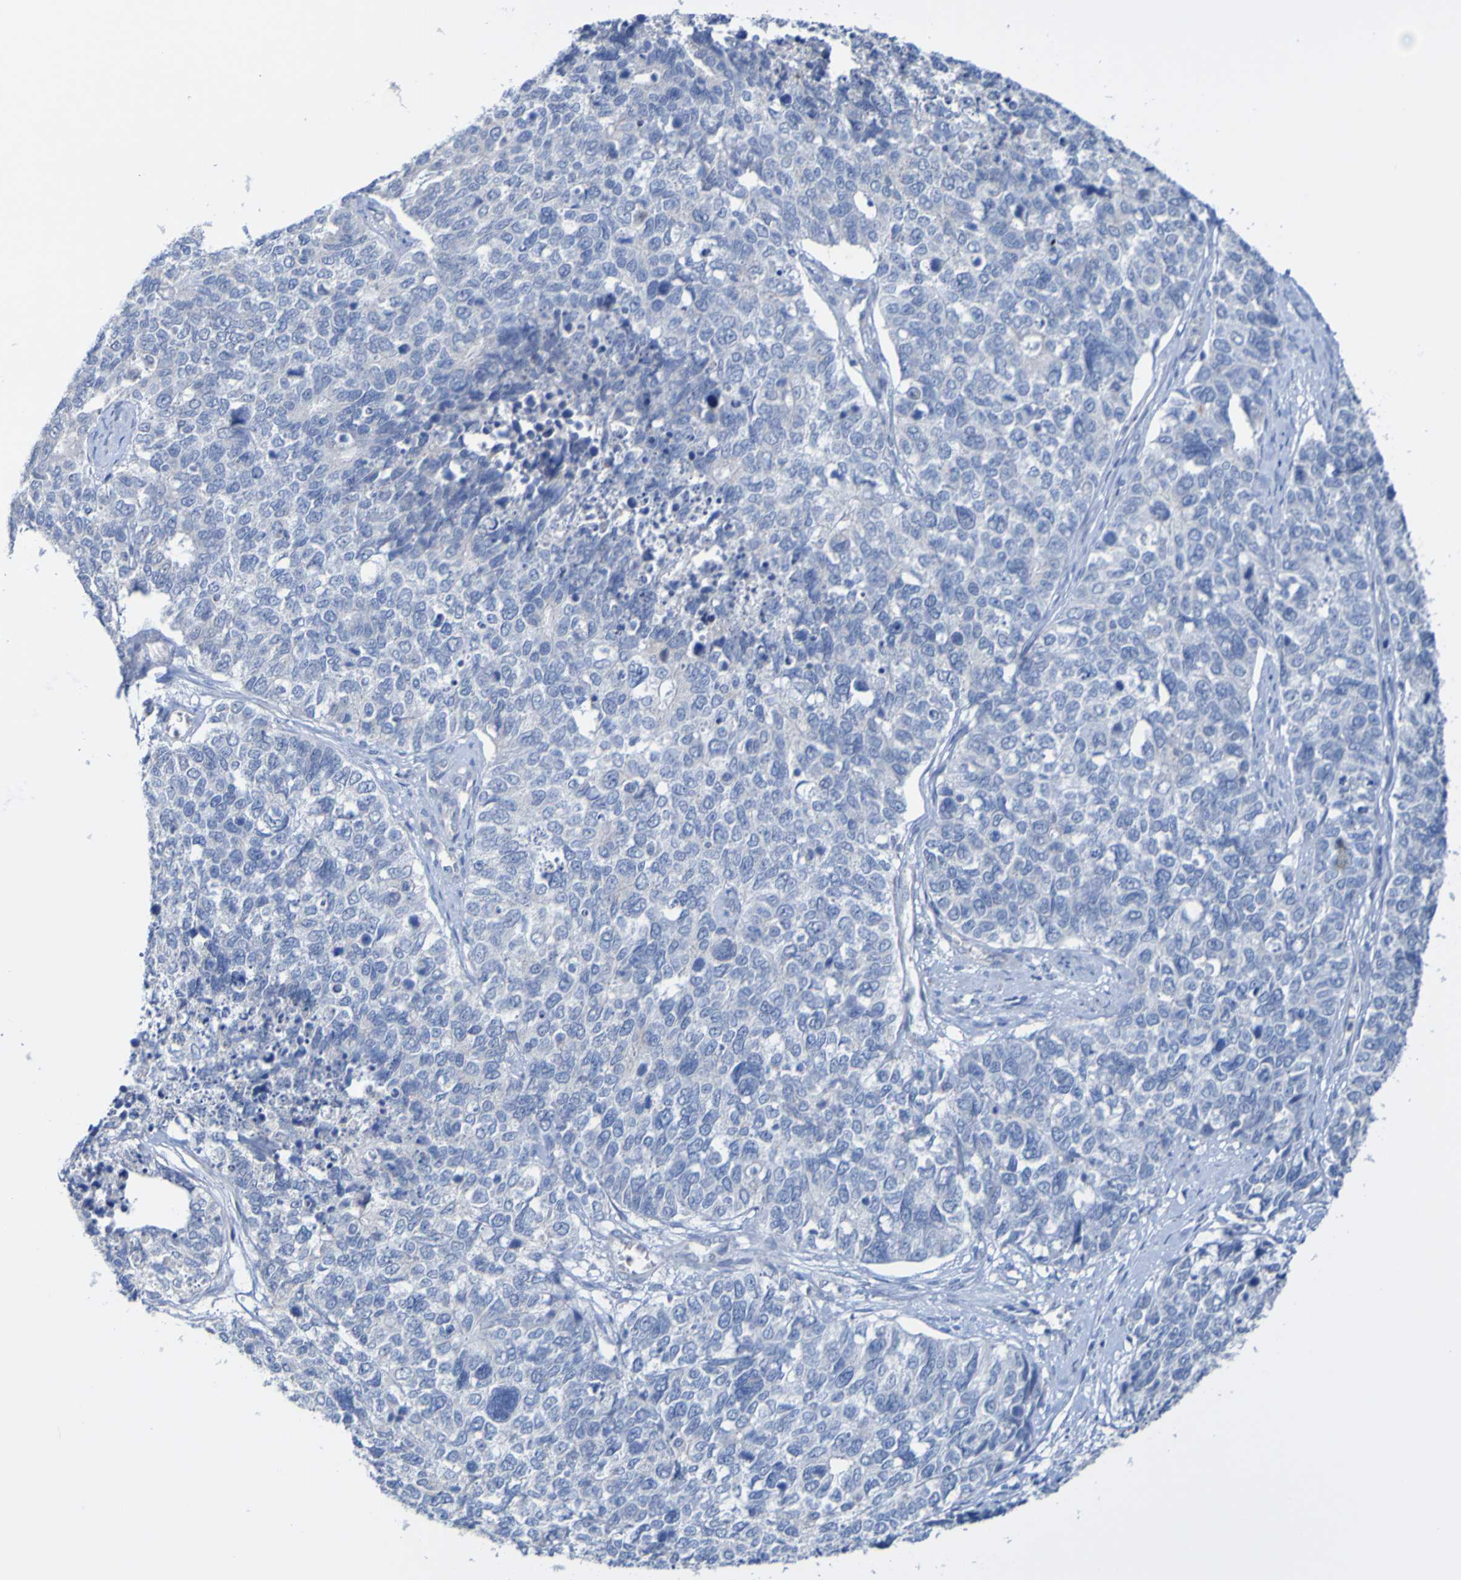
{"staining": {"intensity": "negative", "quantity": "none", "location": "none"}, "tissue": "cervical cancer", "cell_type": "Tumor cells", "image_type": "cancer", "snomed": [{"axis": "morphology", "description": "Squamous cell carcinoma, NOS"}, {"axis": "topography", "description": "Cervix"}], "caption": "This is an immunohistochemistry (IHC) histopathology image of human squamous cell carcinoma (cervical). There is no staining in tumor cells.", "gene": "ACMSD", "patient": {"sex": "female", "age": 63}}